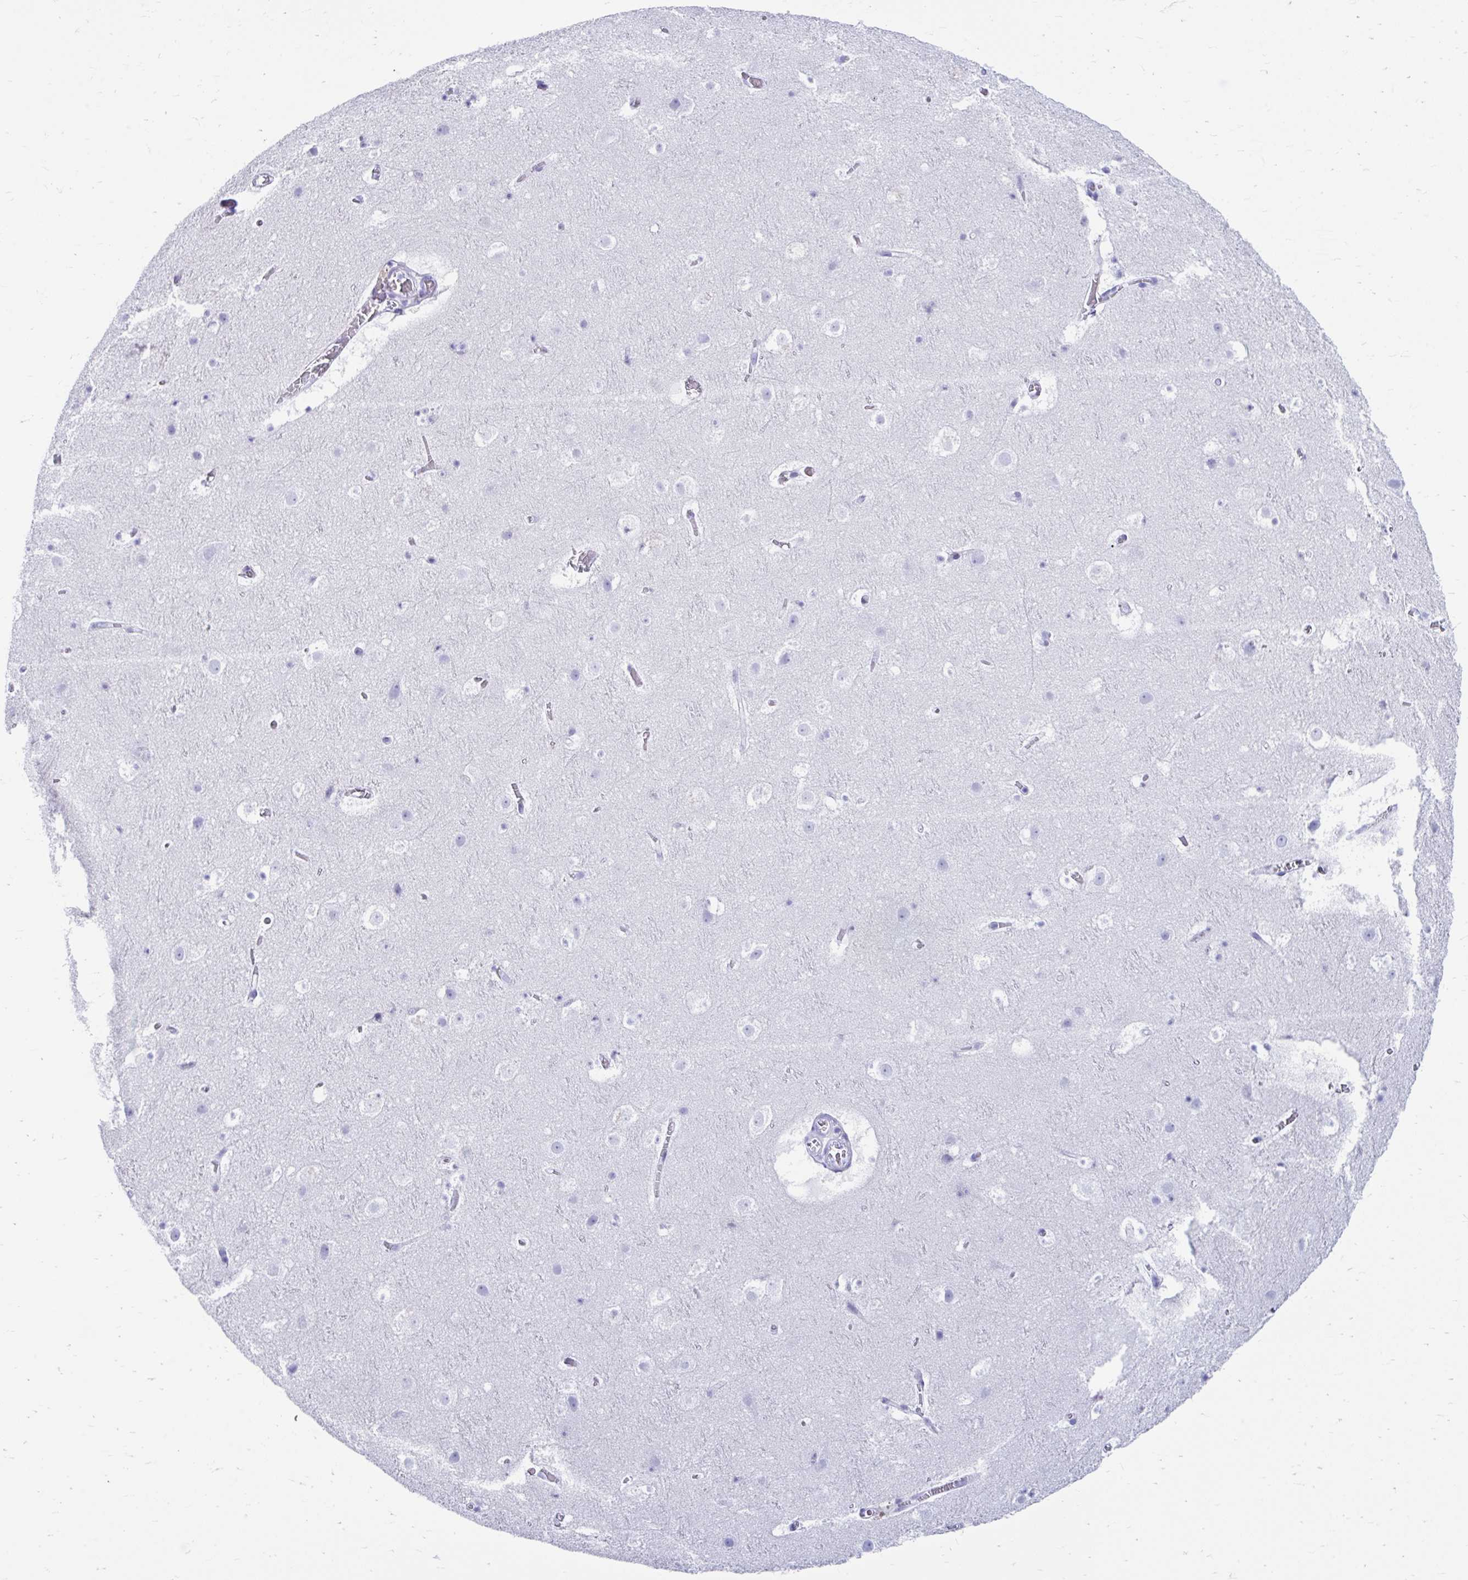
{"staining": {"intensity": "negative", "quantity": "none", "location": "none"}, "tissue": "cerebral cortex", "cell_type": "Endothelial cells", "image_type": "normal", "snomed": [{"axis": "morphology", "description": "Normal tissue, NOS"}, {"axis": "topography", "description": "Cerebral cortex"}], "caption": "High power microscopy micrograph of an immunohistochemistry photomicrograph of unremarkable cerebral cortex, revealing no significant expression in endothelial cells.", "gene": "SMIM9", "patient": {"sex": "female", "age": 42}}